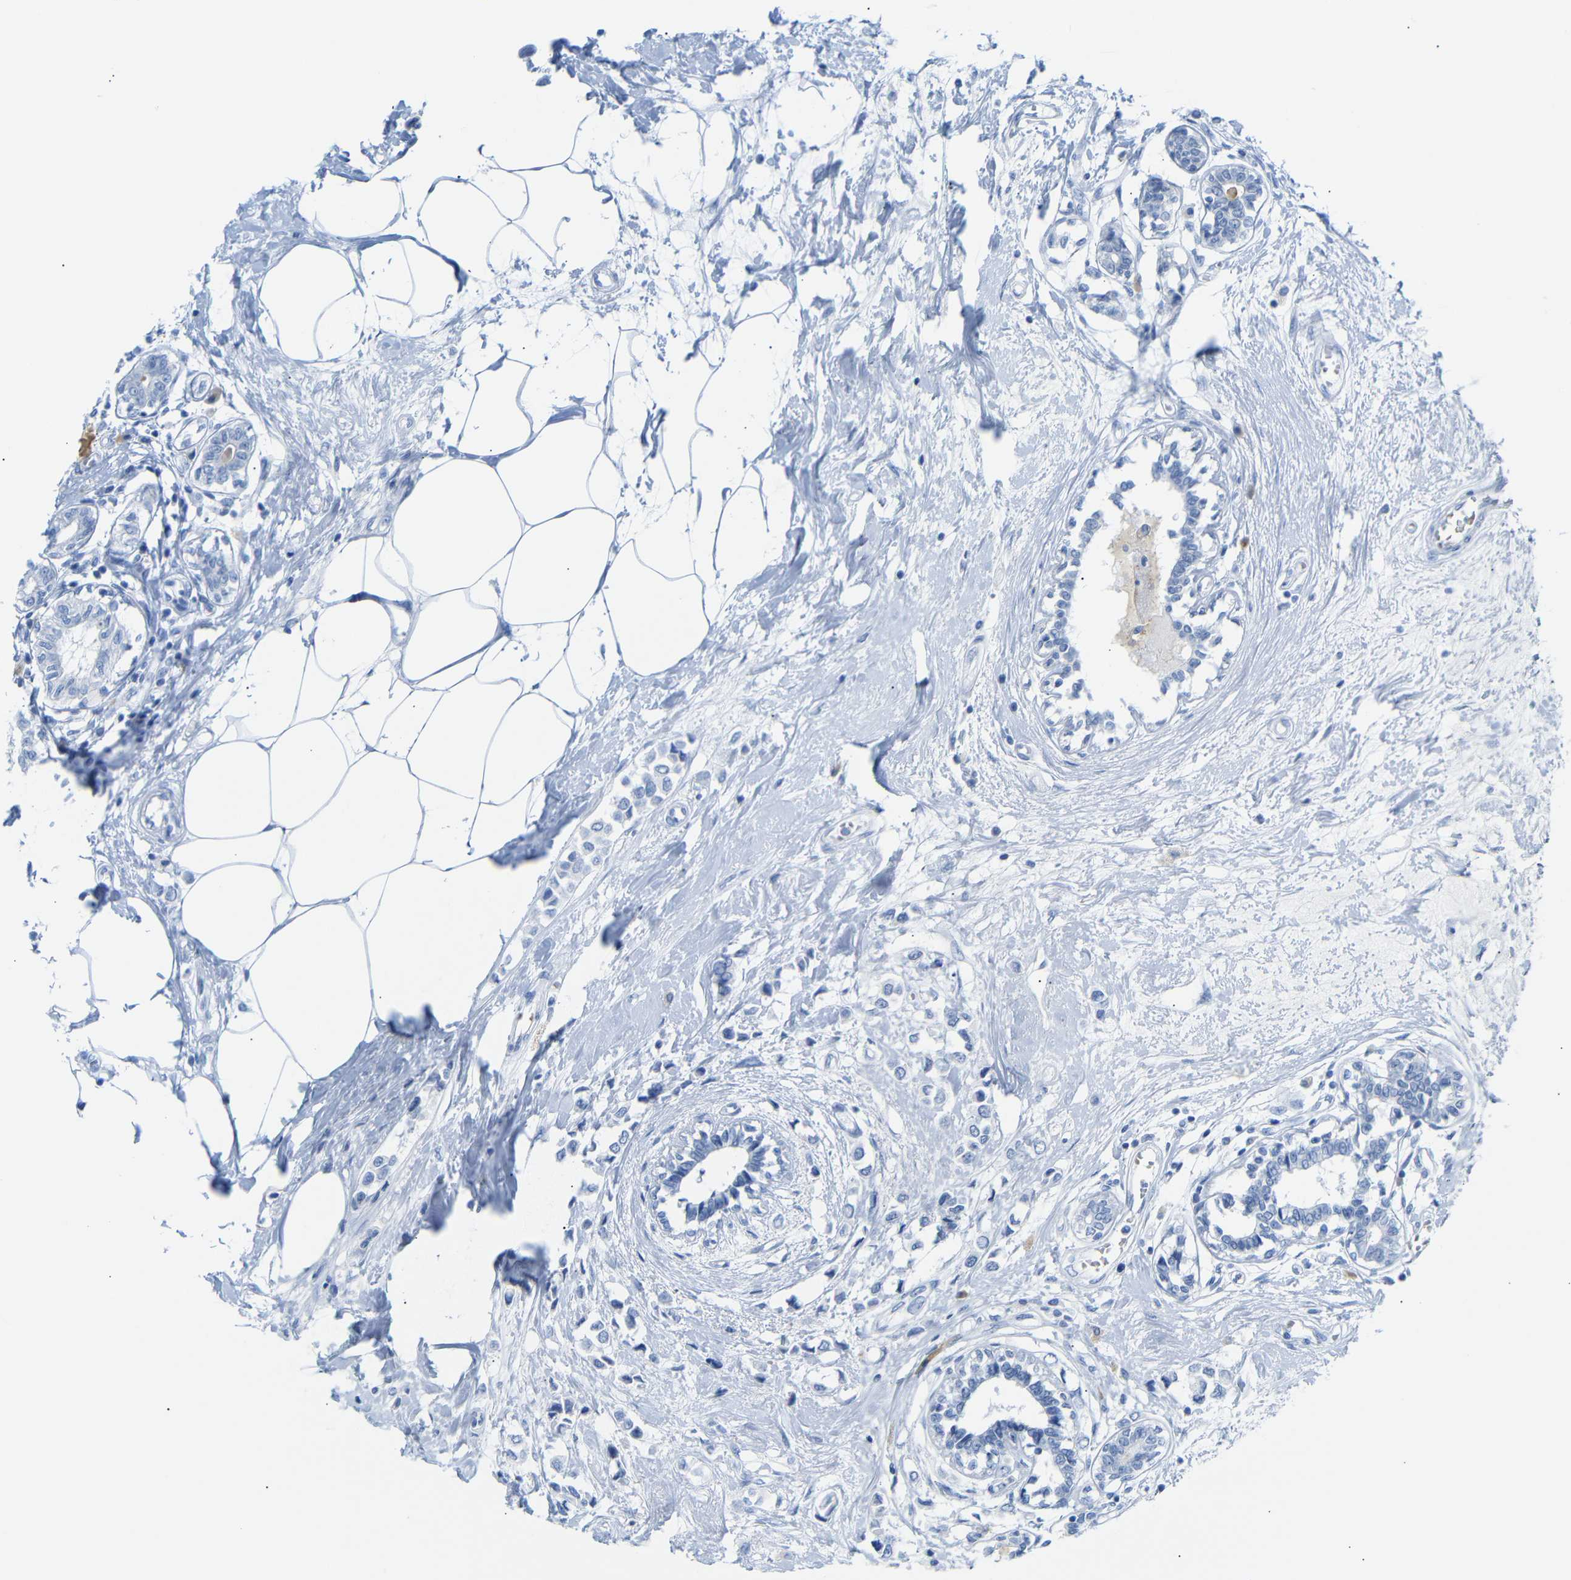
{"staining": {"intensity": "negative", "quantity": "none", "location": "none"}, "tissue": "breast cancer", "cell_type": "Tumor cells", "image_type": "cancer", "snomed": [{"axis": "morphology", "description": "Lobular carcinoma"}, {"axis": "topography", "description": "Breast"}], "caption": "Image shows no protein expression in tumor cells of breast lobular carcinoma tissue. (Stains: DAB immunohistochemistry (IHC) with hematoxylin counter stain, Microscopy: brightfield microscopy at high magnification).", "gene": "ERVMER34-1", "patient": {"sex": "female", "age": 51}}